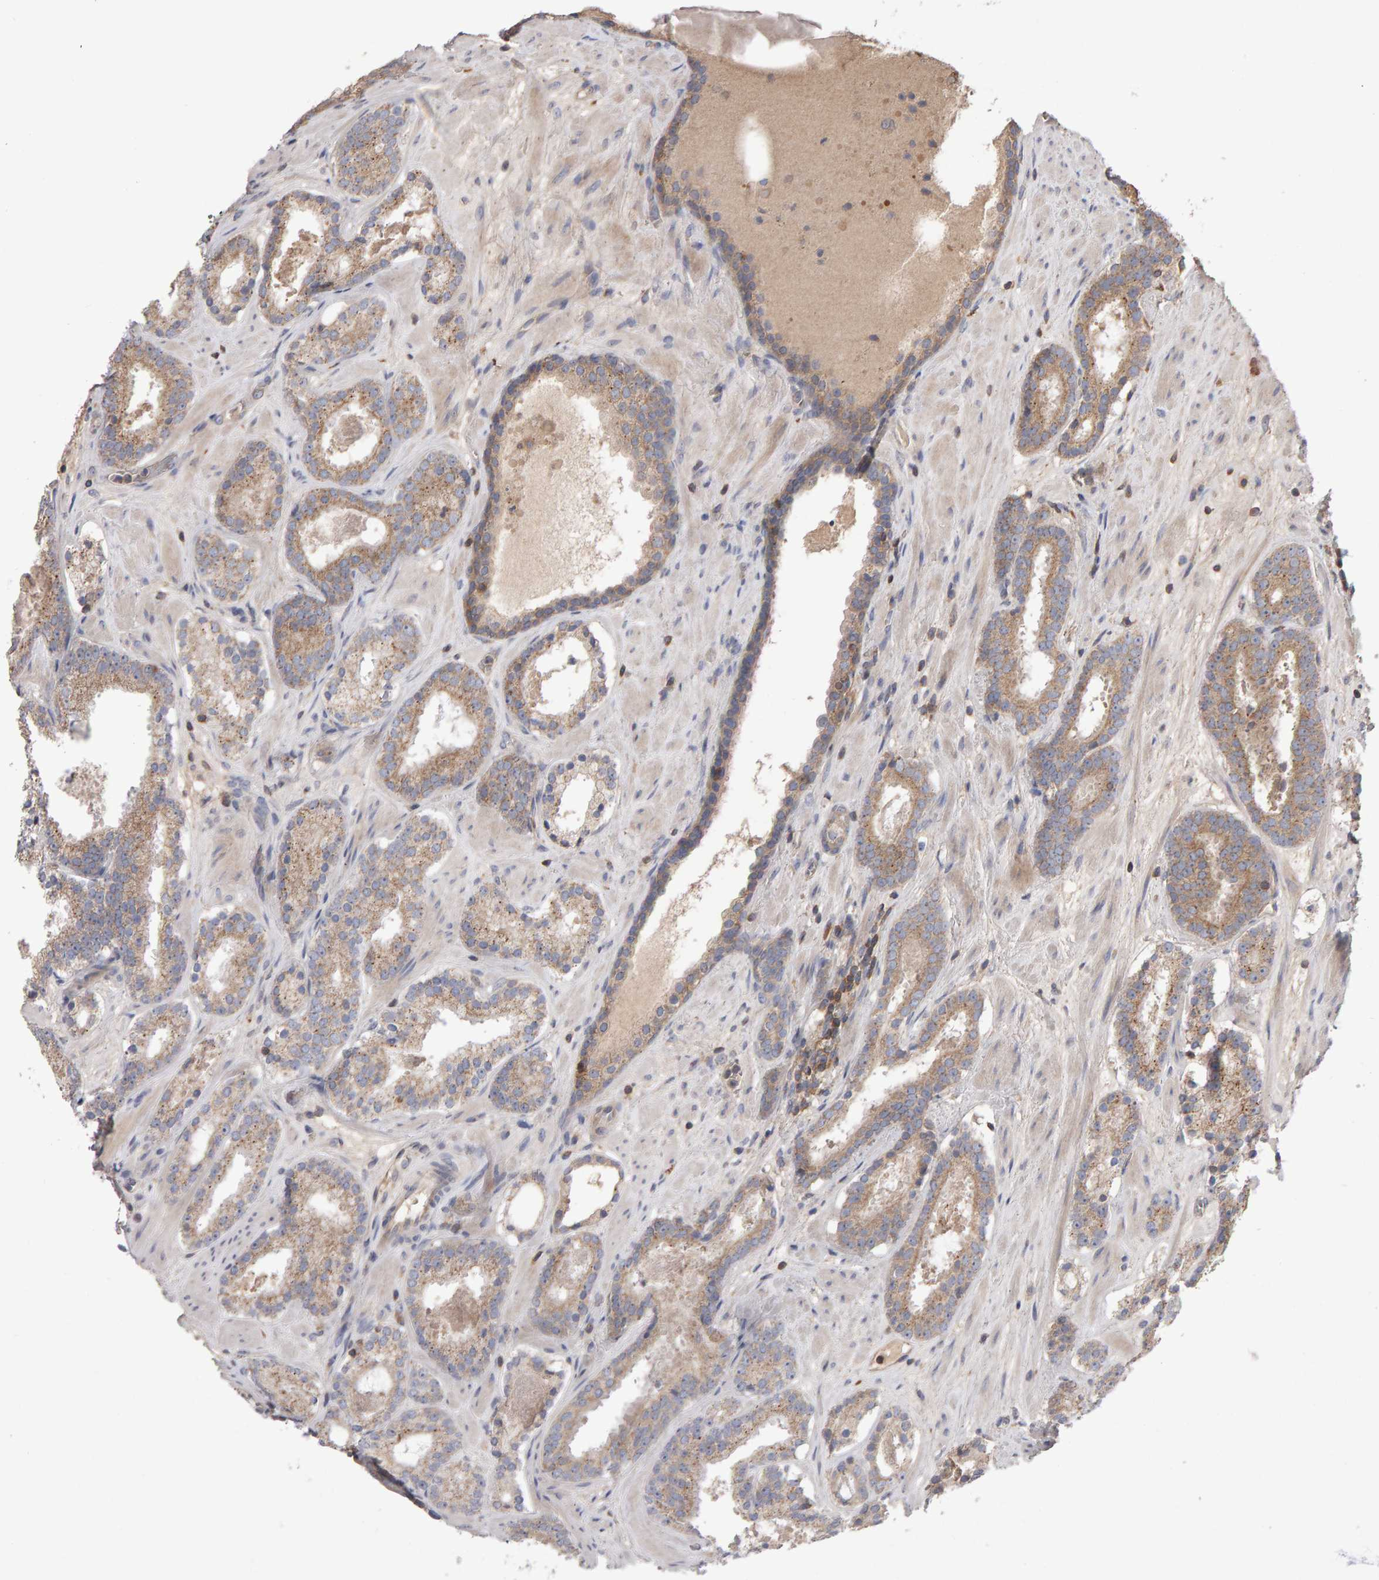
{"staining": {"intensity": "weak", "quantity": ">75%", "location": "cytoplasmic/membranous"}, "tissue": "prostate cancer", "cell_type": "Tumor cells", "image_type": "cancer", "snomed": [{"axis": "morphology", "description": "Adenocarcinoma, Low grade"}, {"axis": "topography", "description": "Prostate"}], "caption": "Protein staining demonstrates weak cytoplasmic/membranous expression in about >75% of tumor cells in prostate cancer.", "gene": "PGS1", "patient": {"sex": "male", "age": 69}}